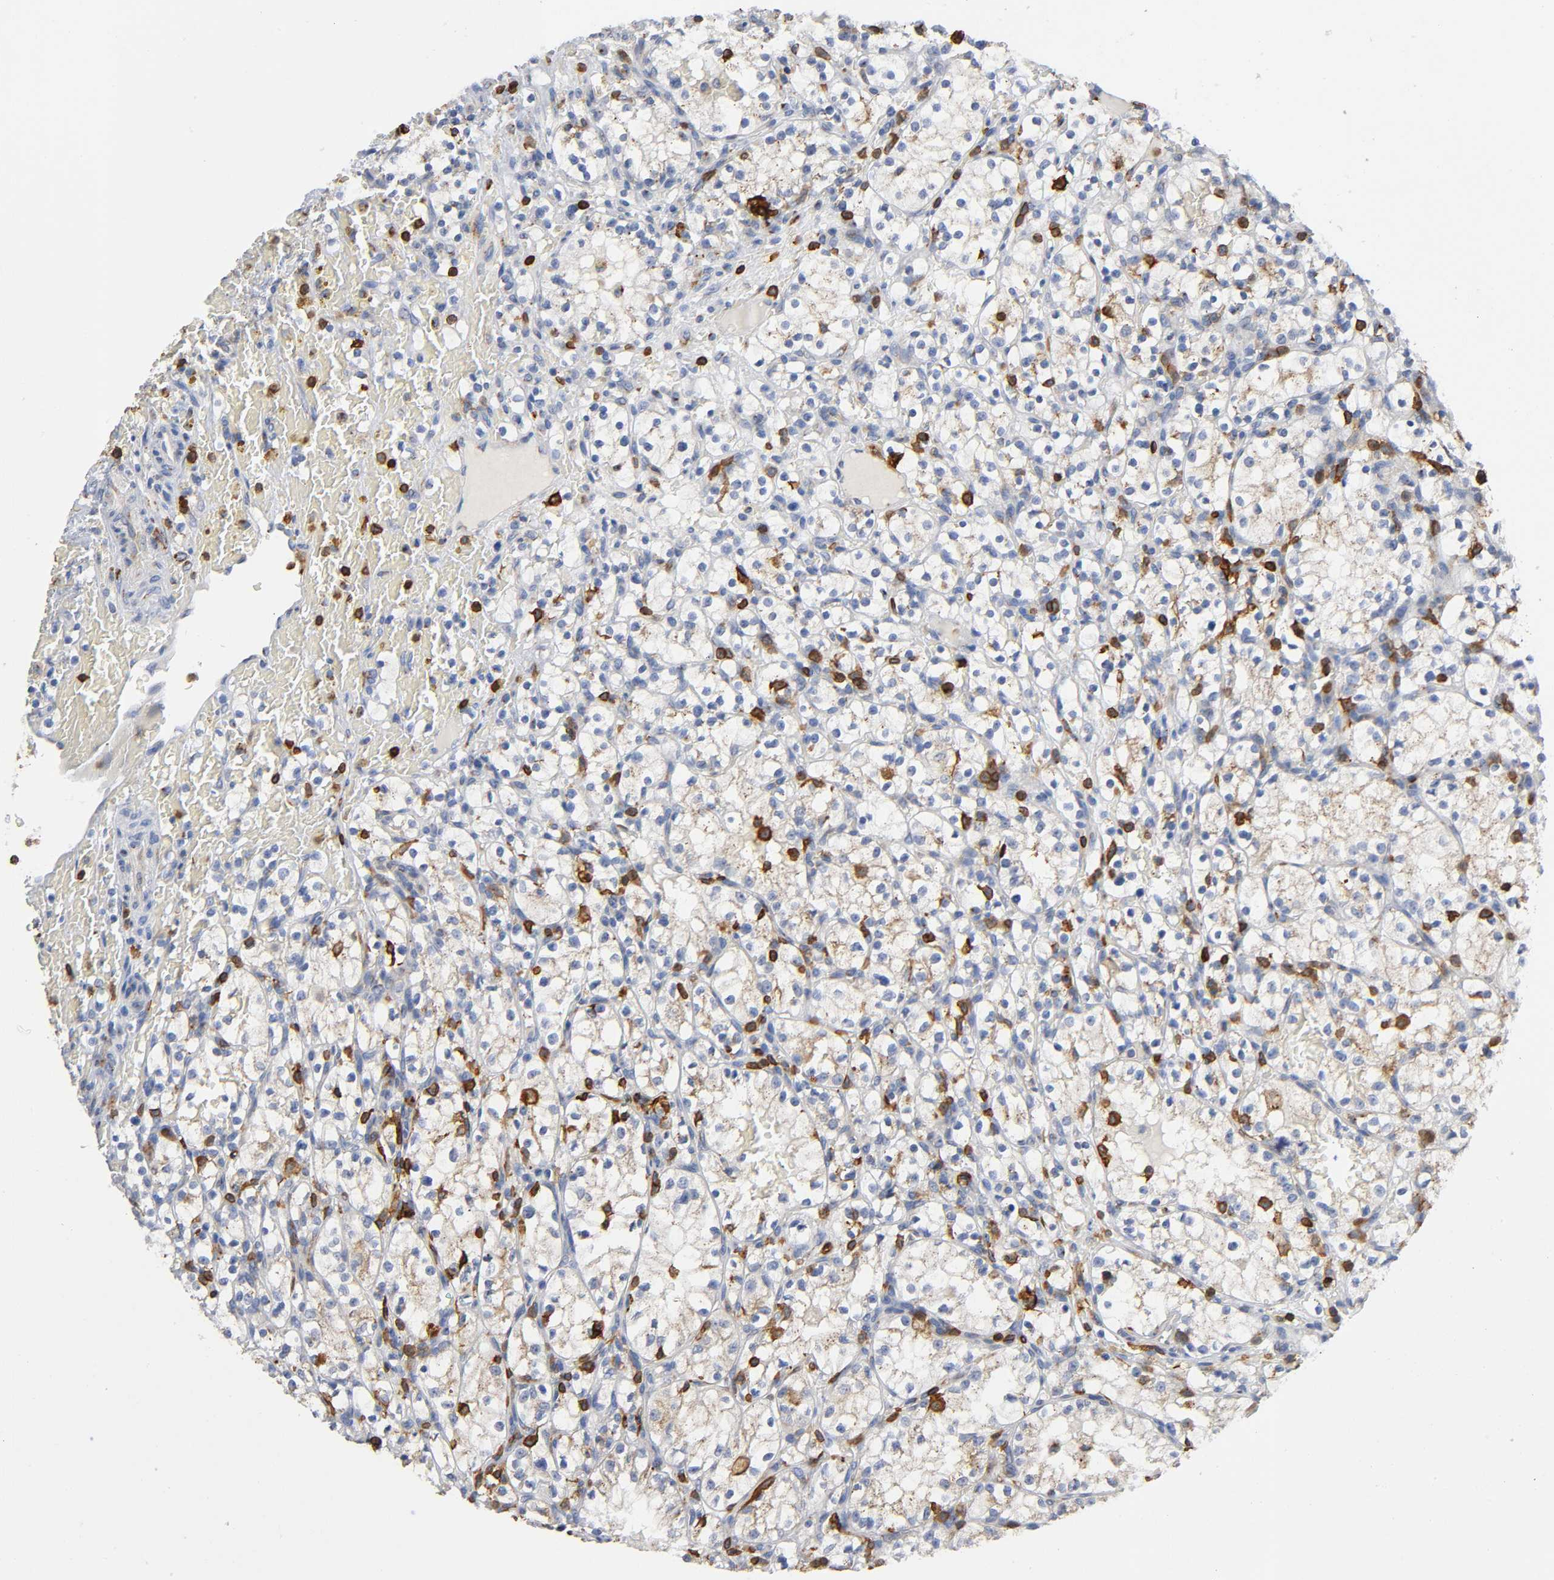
{"staining": {"intensity": "weak", "quantity": "25%-75%", "location": "cytoplasmic/membranous"}, "tissue": "renal cancer", "cell_type": "Tumor cells", "image_type": "cancer", "snomed": [{"axis": "morphology", "description": "Normal tissue, NOS"}, {"axis": "morphology", "description": "Adenocarcinoma, NOS"}, {"axis": "topography", "description": "Kidney"}], "caption": "Protein staining by immunohistochemistry (IHC) reveals weak cytoplasmic/membranous staining in approximately 25%-75% of tumor cells in renal cancer (adenocarcinoma).", "gene": "CAPN10", "patient": {"sex": "female", "age": 55}}